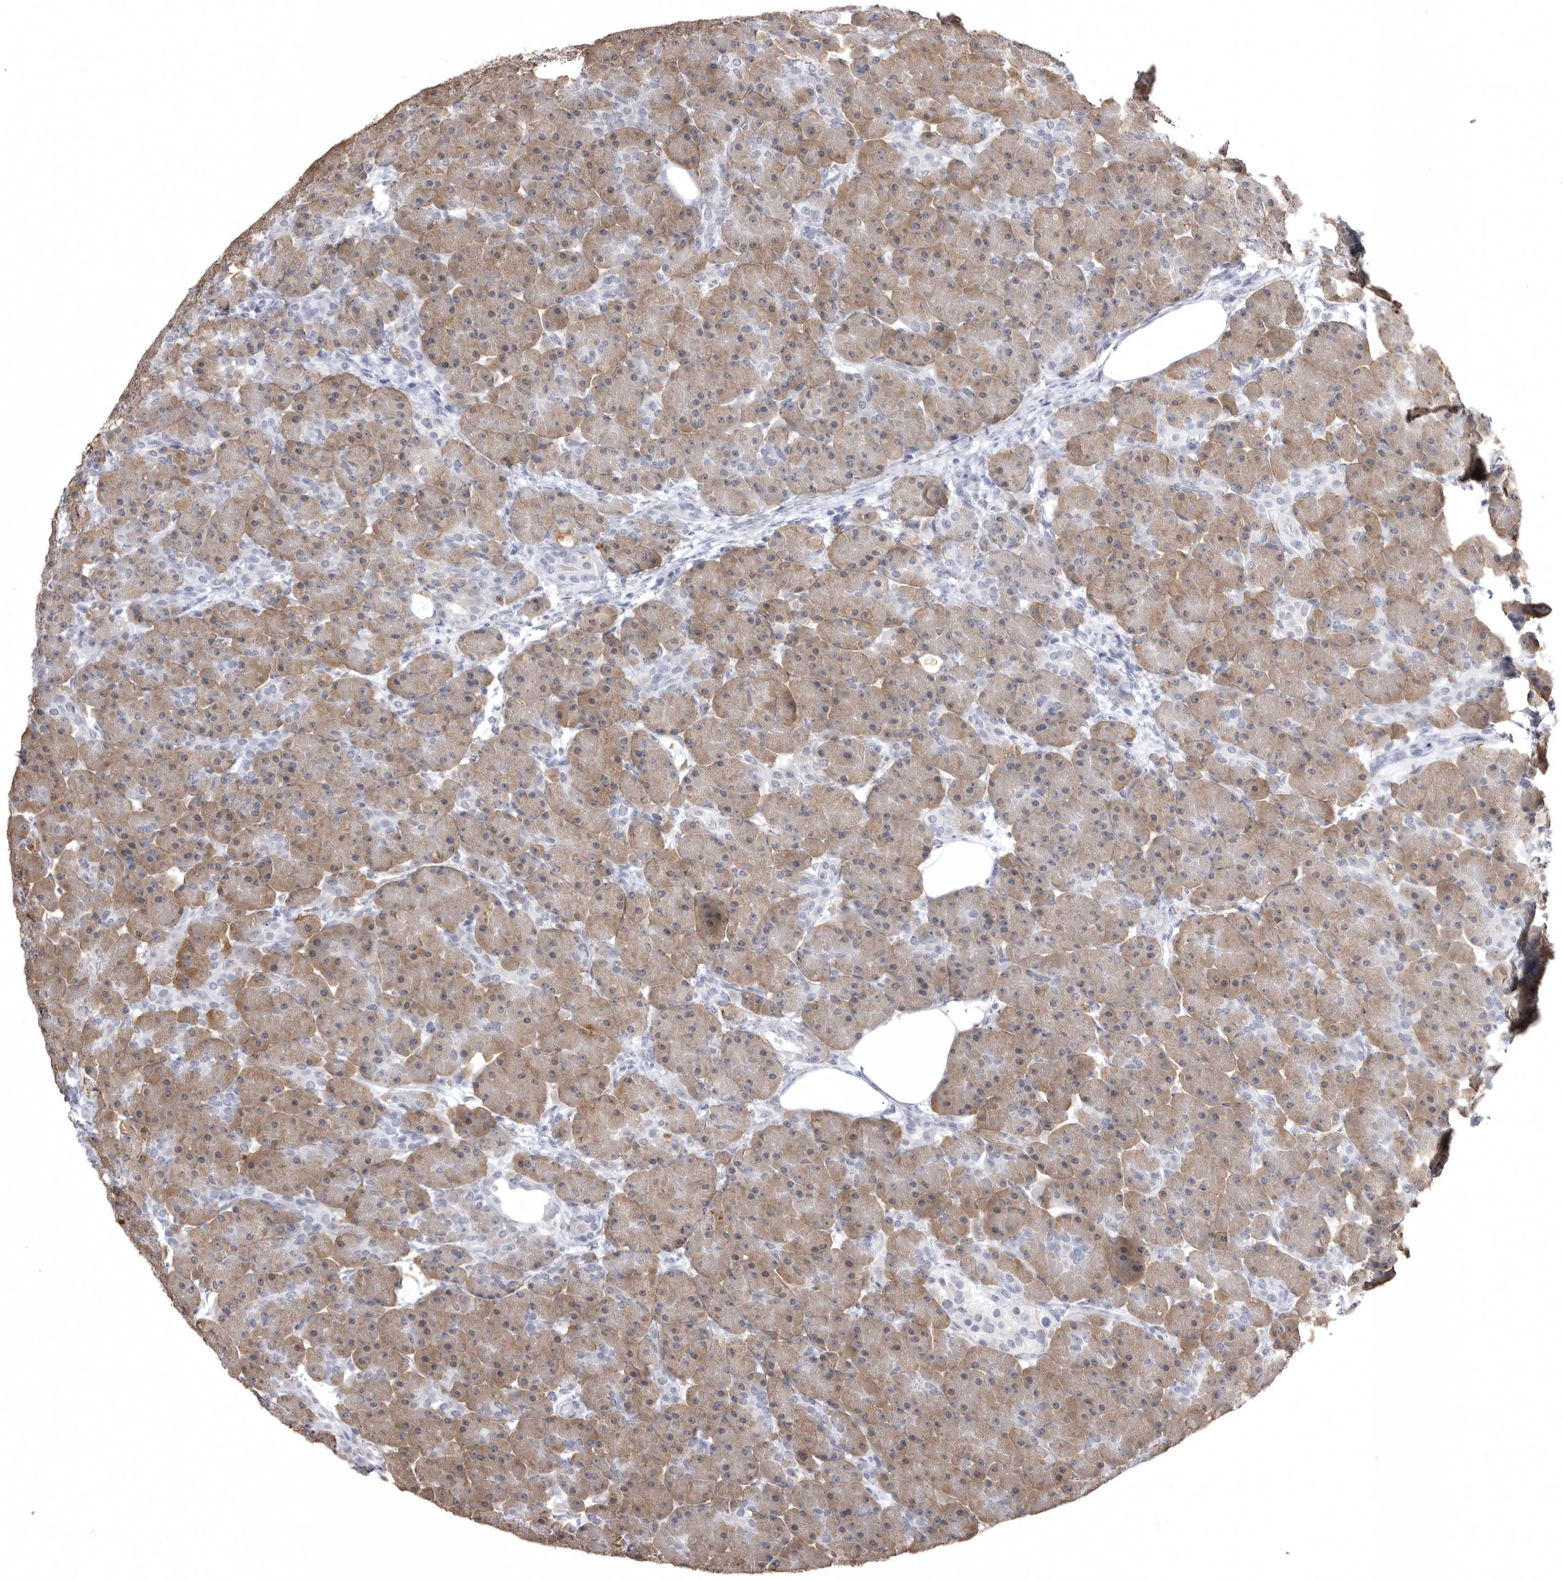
{"staining": {"intensity": "moderate", "quantity": ">75%", "location": "cytoplasmic/membranous"}, "tissue": "pancreas", "cell_type": "Exocrine glandular cells", "image_type": "normal", "snomed": [{"axis": "morphology", "description": "Normal tissue, NOS"}, {"axis": "topography", "description": "Pancreas"}], "caption": "Brown immunohistochemical staining in benign human pancreas demonstrates moderate cytoplasmic/membranous expression in about >75% of exocrine glandular cells.", "gene": "STAP2", "patient": {"sex": "male", "age": 63}}